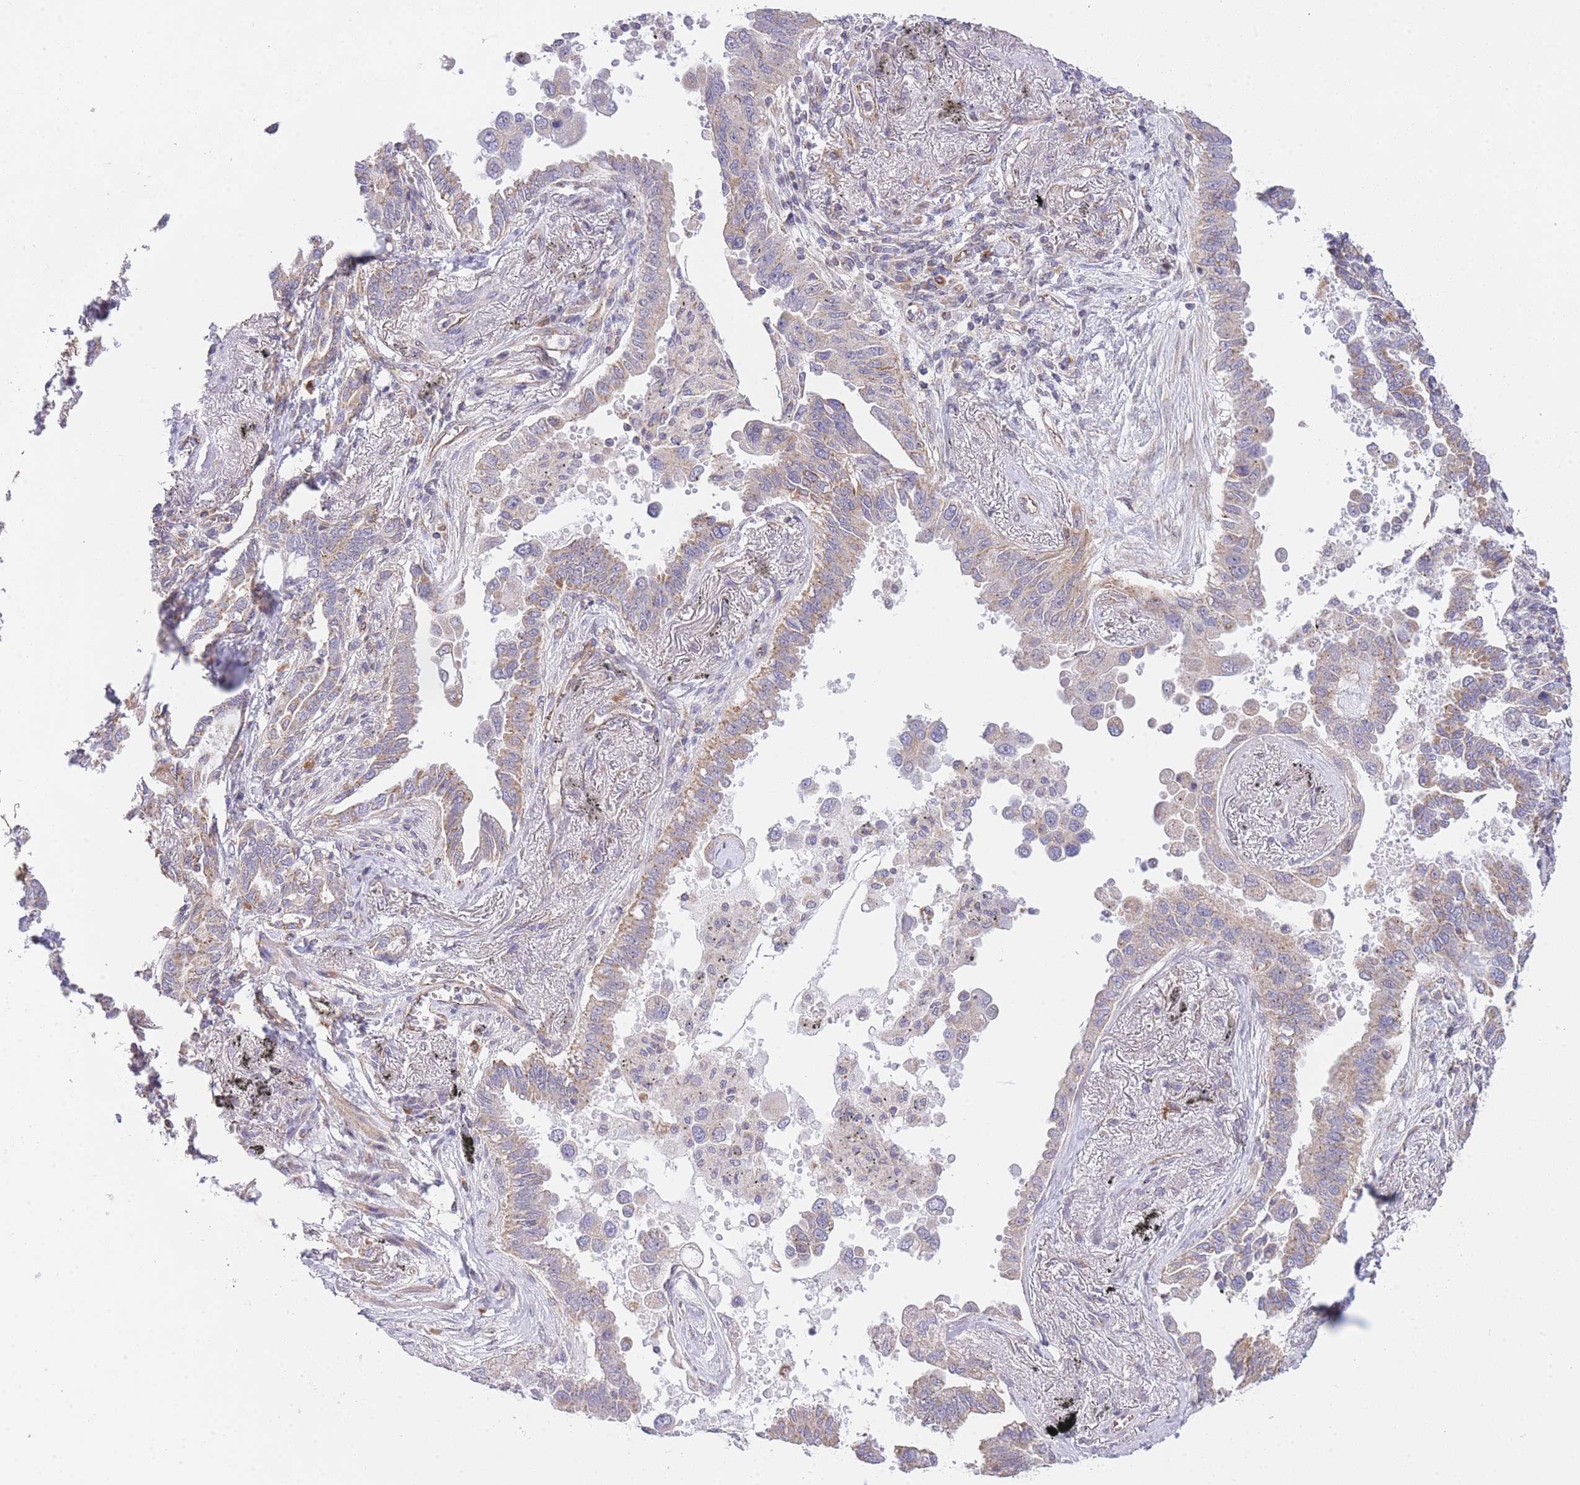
{"staining": {"intensity": "weak", "quantity": "25%-75%", "location": "cytoplasmic/membranous"}, "tissue": "lung cancer", "cell_type": "Tumor cells", "image_type": "cancer", "snomed": [{"axis": "morphology", "description": "Adenocarcinoma, NOS"}, {"axis": "topography", "description": "Lung"}], "caption": "About 25%-75% of tumor cells in lung adenocarcinoma demonstrate weak cytoplasmic/membranous protein expression as visualized by brown immunohistochemical staining.", "gene": "CTBP1", "patient": {"sex": "male", "age": 67}}